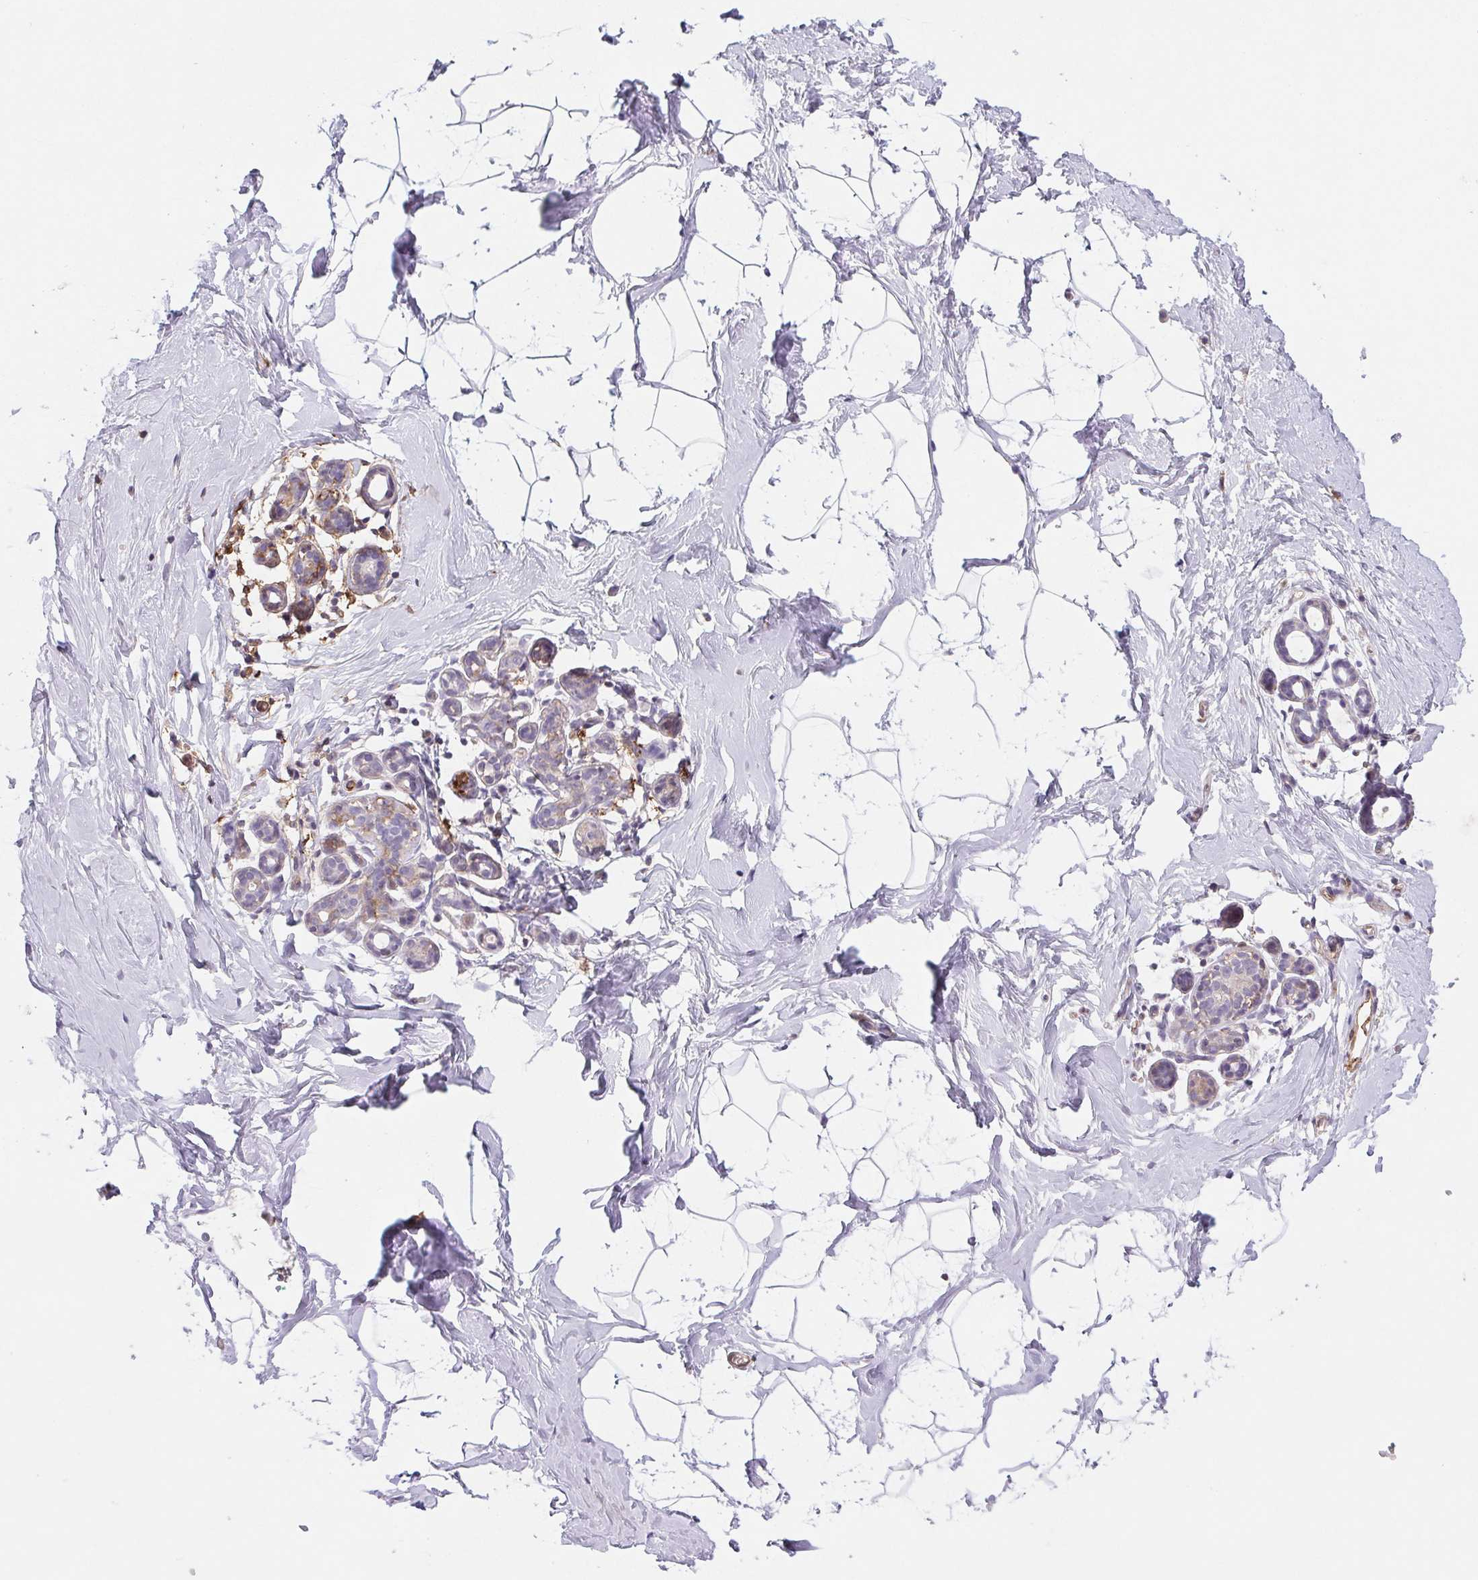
{"staining": {"intensity": "negative", "quantity": "none", "location": "none"}, "tissue": "breast", "cell_type": "Adipocytes", "image_type": "normal", "snomed": [{"axis": "morphology", "description": "Normal tissue, NOS"}, {"axis": "topography", "description": "Breast"}], "caption": "There is no significant positivity in adipocytes of breast. (DAB (3,3'-diaminobenzidine) immunohistochemistry (IHC), high magnification).", "gene": "GBP1", "patient": {"sex": "female", "age": 32}}